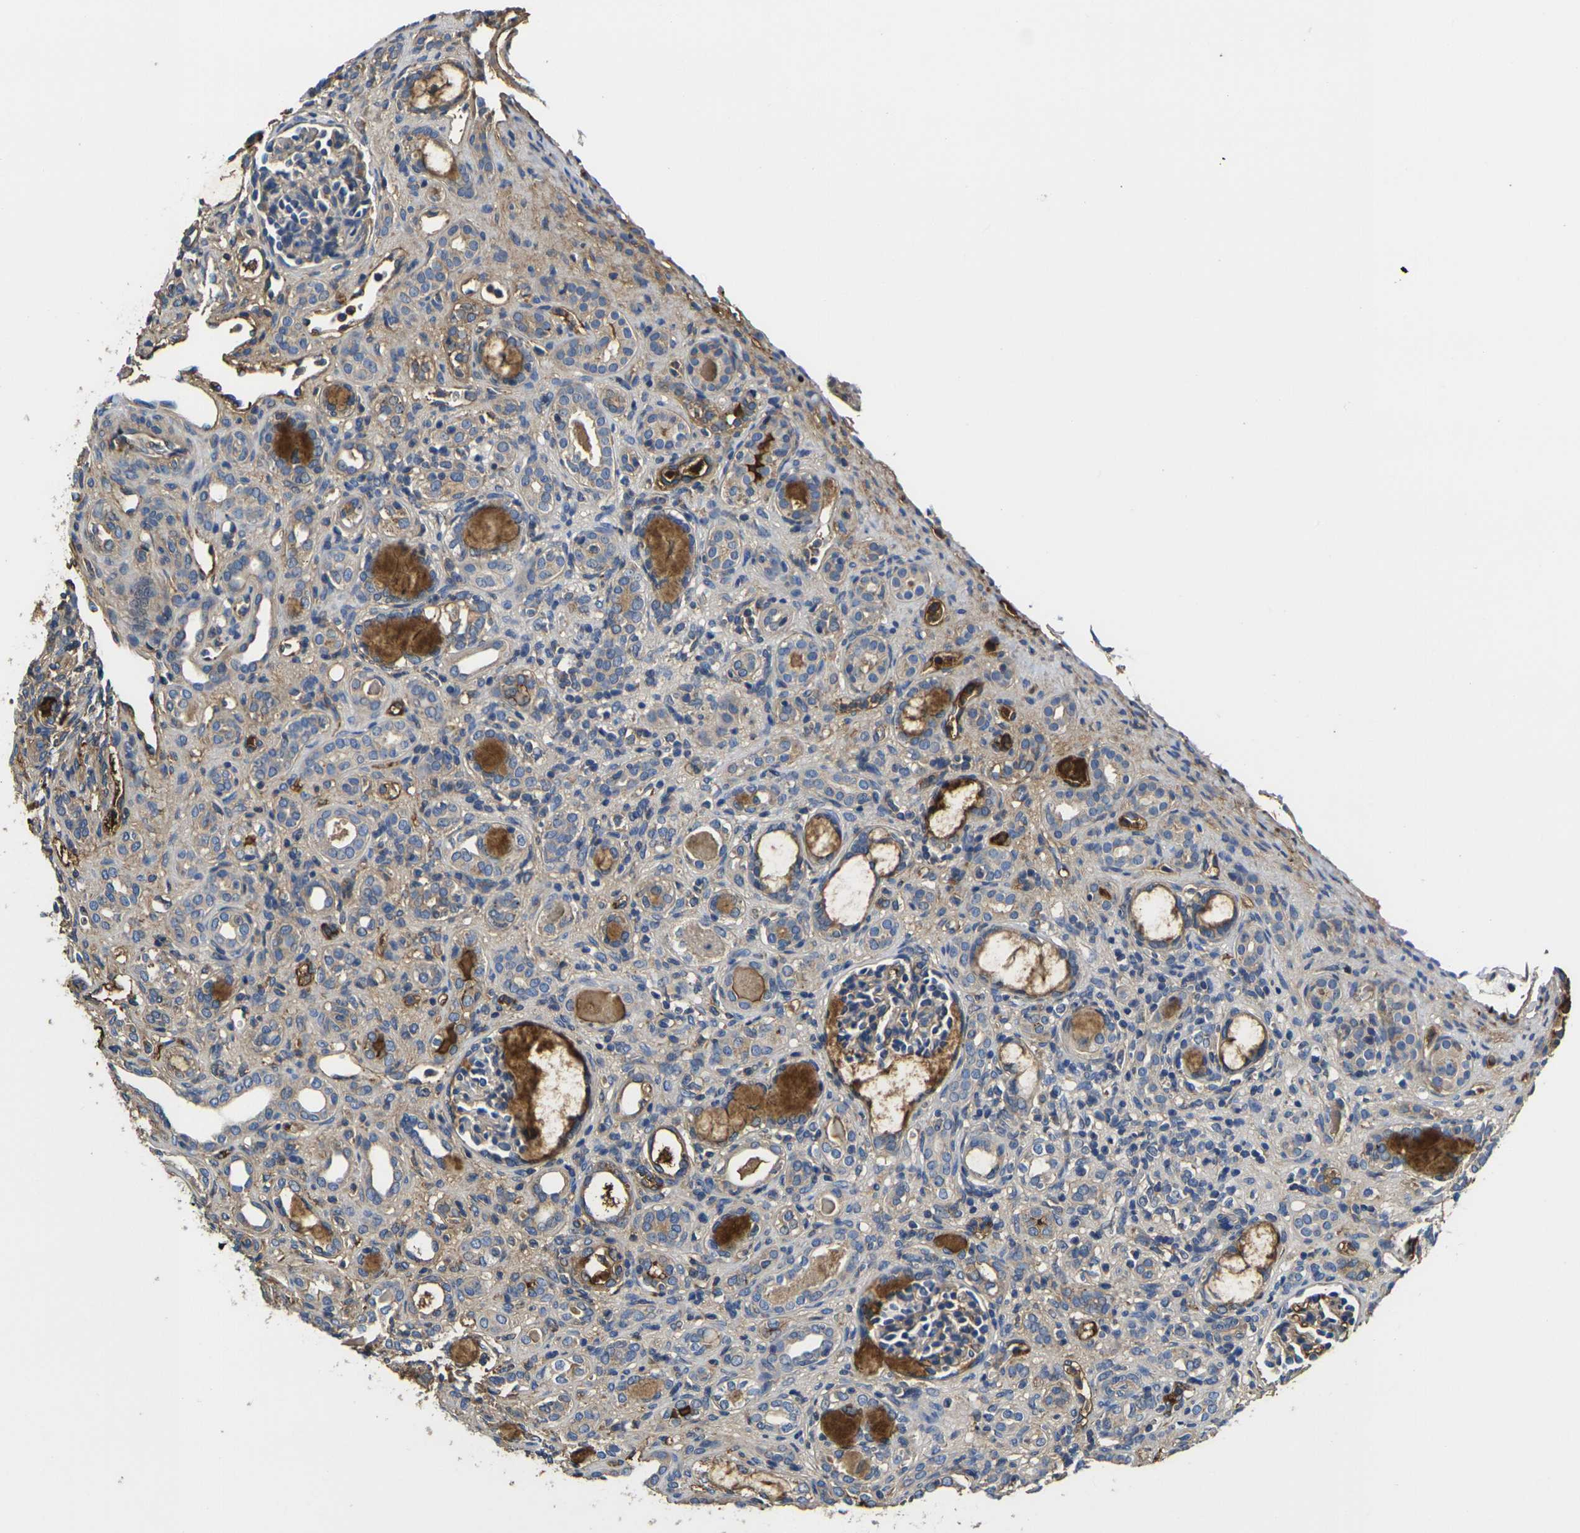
{"staining": {"intensity": "moderate", "quantity": ">75%", "location": "cytoplasmic/membranous"}, "tissue": "kidney", "cell_type": "Cells in glomeruli", "image_type": "normal", "snomed": [{"axis": "morphology", "description": "Normal tissue, NOS"}, {"axis": "topography", "description": "Kidney"}], "caption": "This histopathology image shows IHC staining of normal human kidney, with medium moderate cytoplasmic/membranous expression in approximately >75% of cells in glomeruli.", "gene": "HSPG2", "patient": {"sex": "male", "age": 7}}